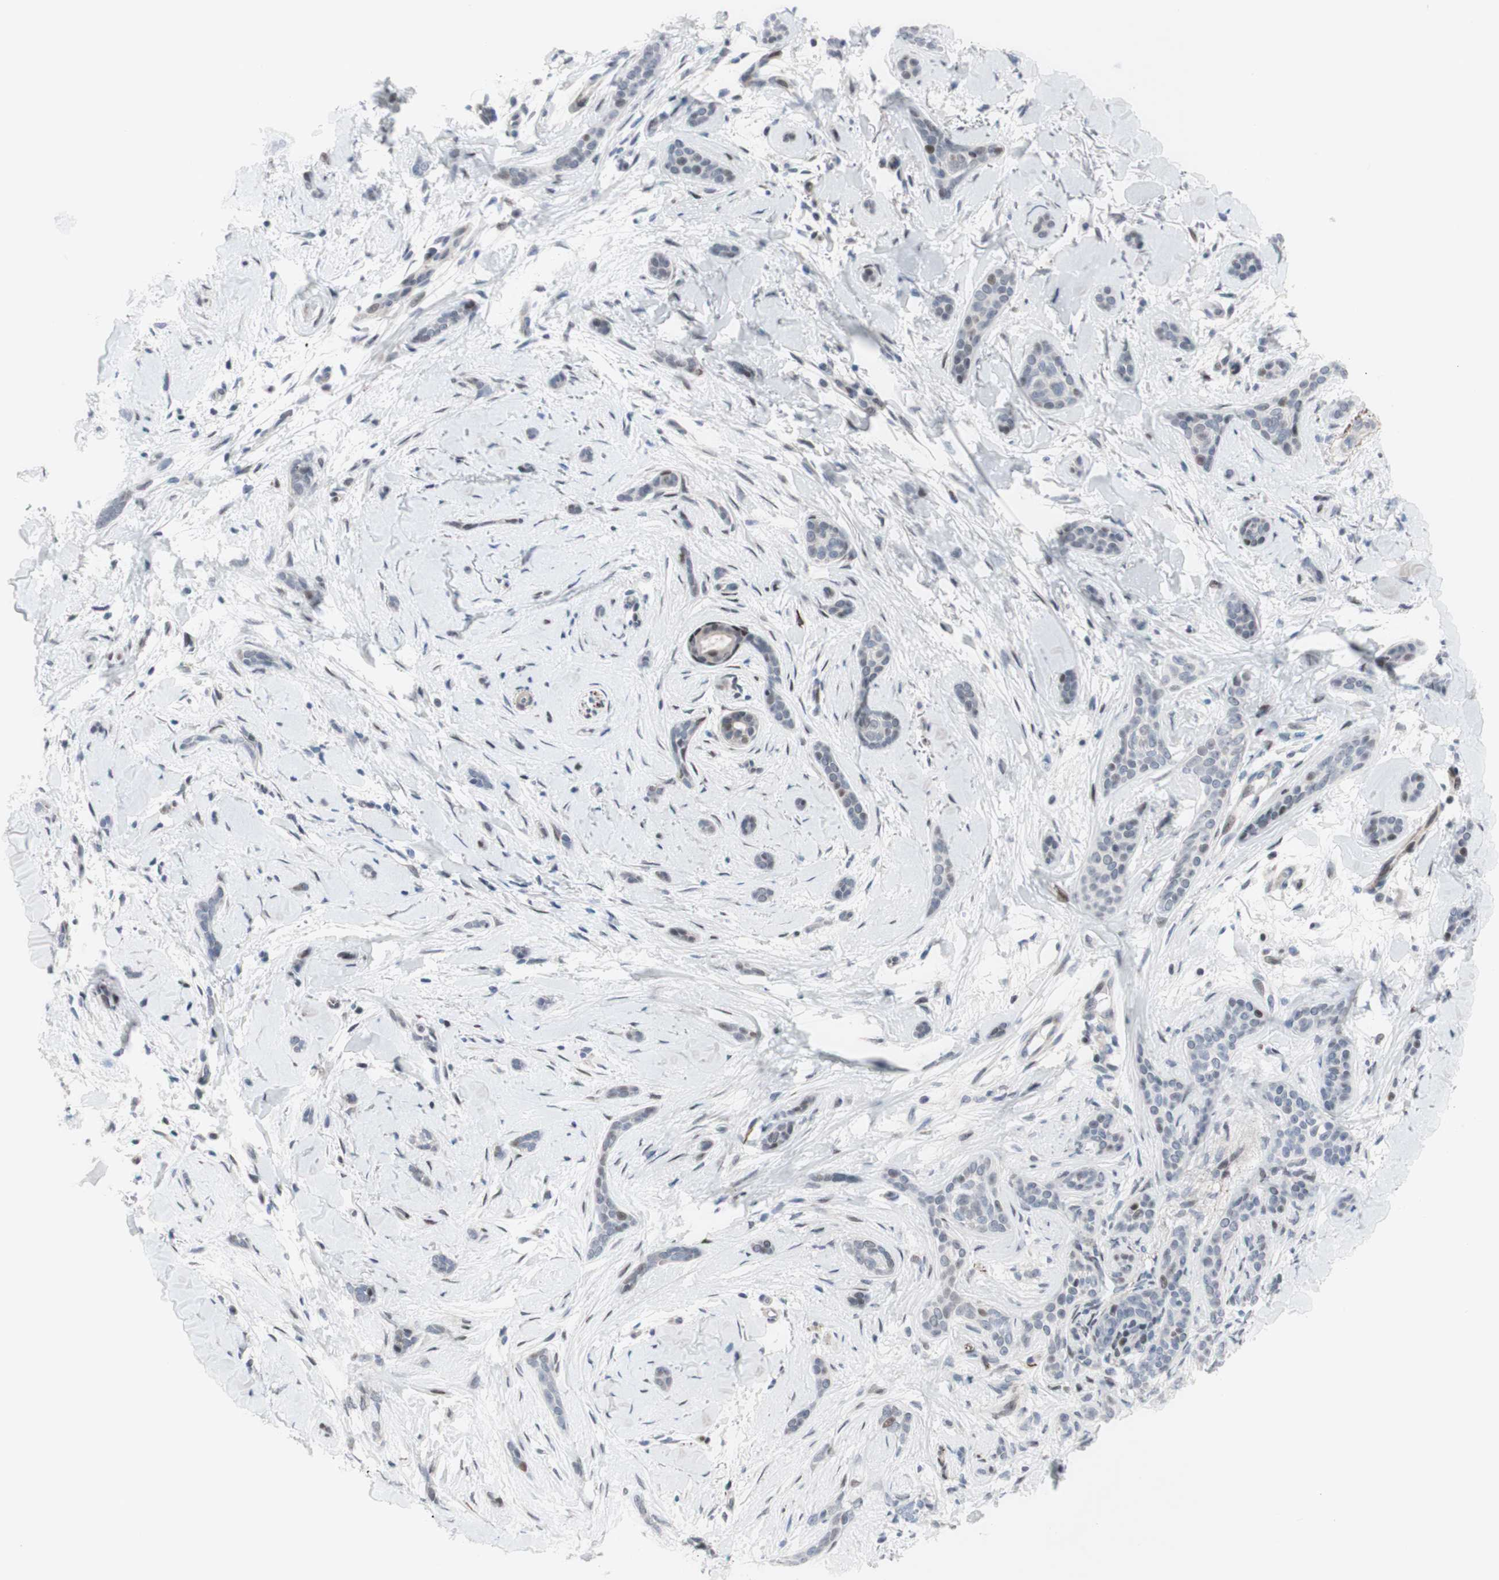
{"staining": {"intensity": "weak", "quantity": "<25%", "location": "nuclear"}, "tissue": "skin cancer", "cell_type": "Tumor cells", "image_type": "cancer", "snomed": [{"axis": "morphology", "description": "Basal cell carcinoma"}, {"axis": "morphology", "description": "Adnexal tumor, benign"}, {"axis": "topography", "description": "Skin"}], "caption": "Immunohistochemistry (IHC) image of human skin cancer (benign adnexal tumor) stained for a protein (brown), which reveals no staining in tumor cells.", "gene": "PHTF2", "patient": {"sex": "female", "age": 42}}